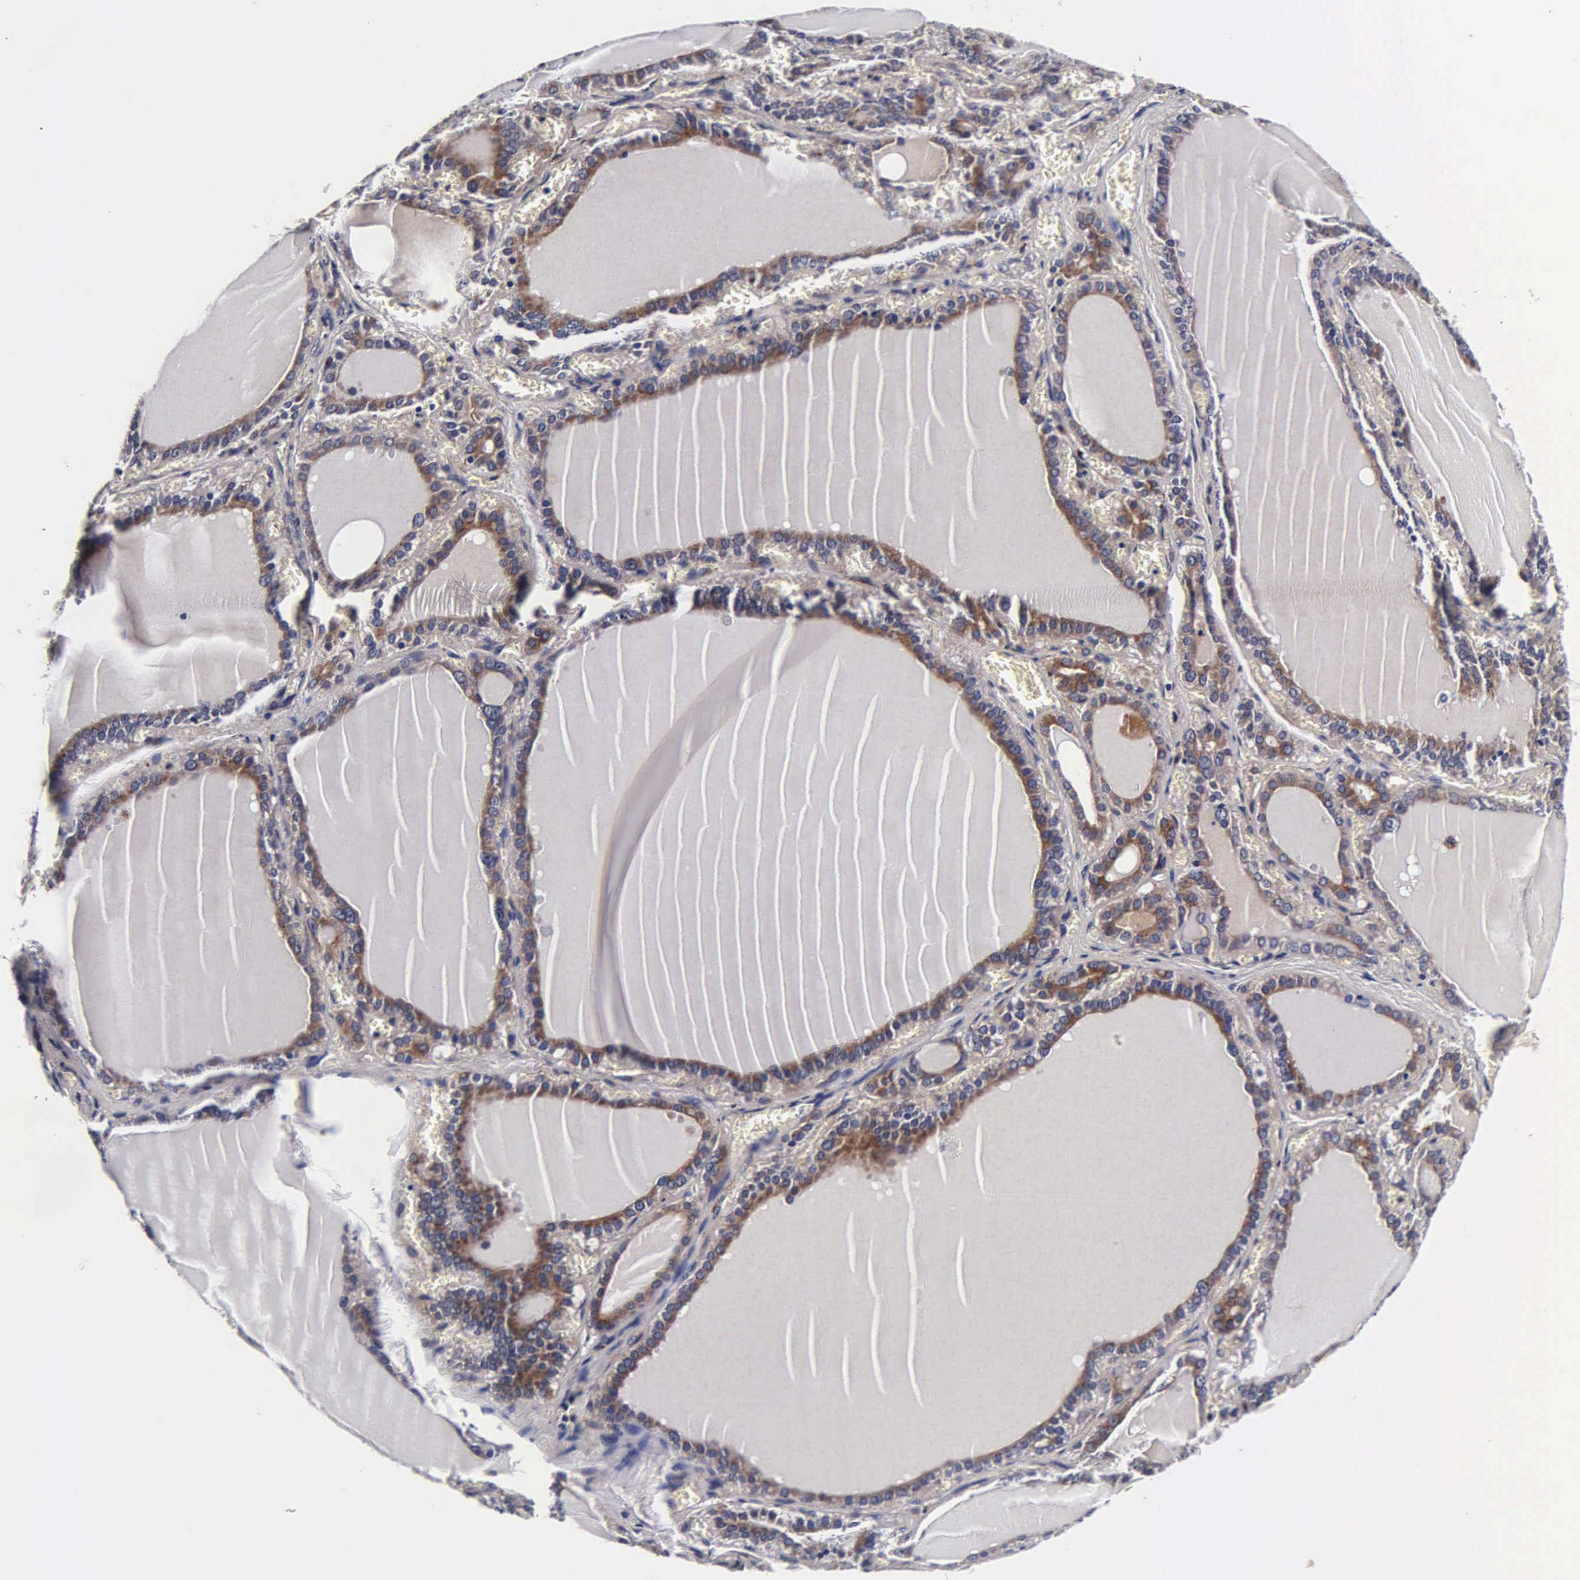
{"staining": {"intensity": "moderate", "quantity": "25%-75%", "location": "cytoplasmic/membranous"}, "tissue": "thyroid gland", "cell_type": "Glandular cells", "image_type": "normal", "snomed": [{"axis": "morphology", "description": "Normal tissue, NOS"}, {"axis": "topography", "description": "Thyroid gland"}], "caption": "High-power microscopy captured an immunohistochemistry histopathology image of benign thyroid gland, revealing moderate cytoplasmic/membranous staining in about 25%-75% of glandular cells.", "gene": "CST3", "patient": {"sex": "female", "age": 55}}